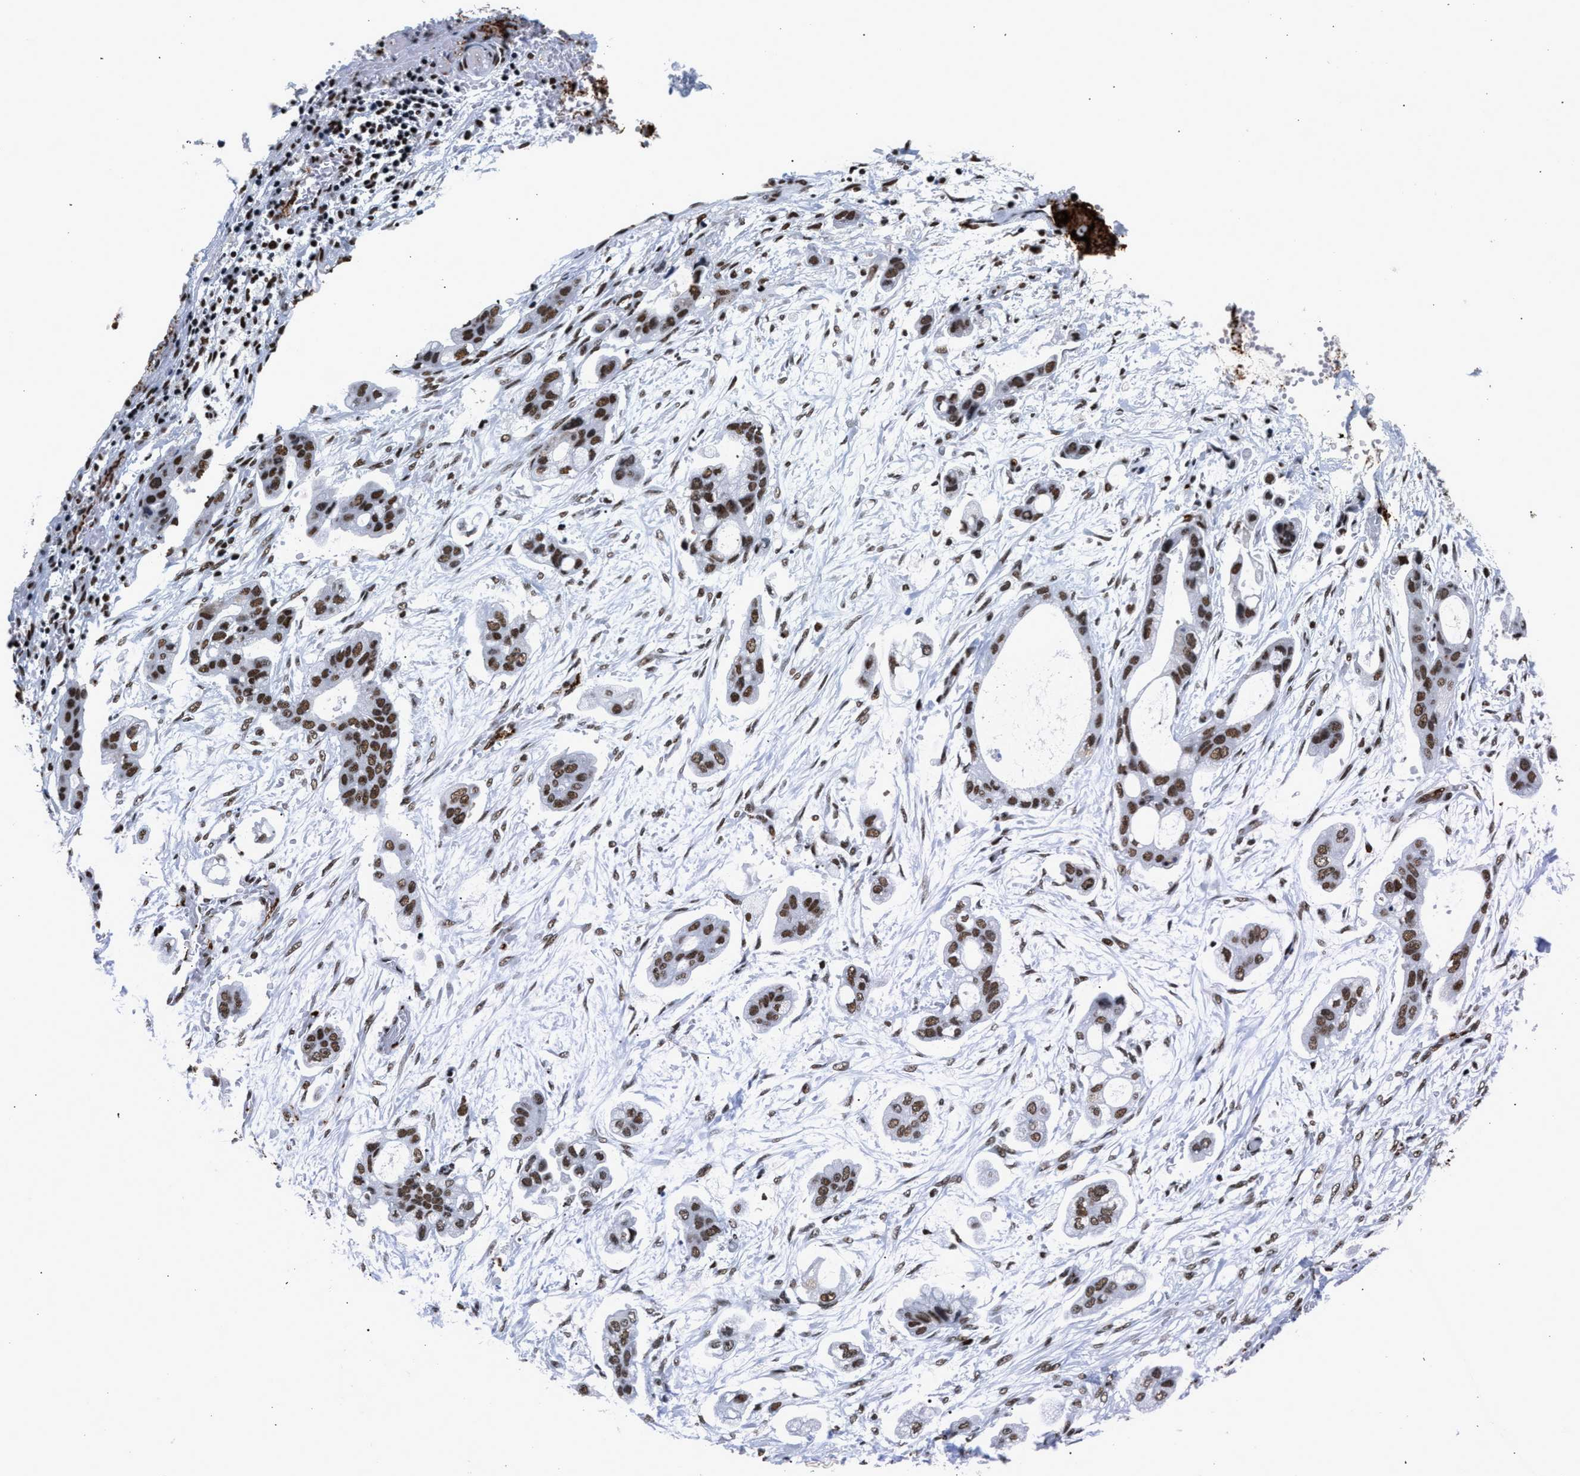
{"staining": {"intensity": "moderate", "quantity": ">75%", "location": "nuclear"}, "tissue": "stomach cancer", "cell_type": "Tumor cells", "image_type": "cancer", "snomed": [{"axis": "morphology", "description": "Adenocarcinoma, NOS"}, {"axis": "topography", "description": "Stomach"}], "caption": "Brown immunohistochemical staining in human stomach cancer (adenocarcinoma) shows moderate nuclear positivity in about >75% of tumor cells.", "gene": "RAD21", "patient": {"sex": "male", "age": 62}}